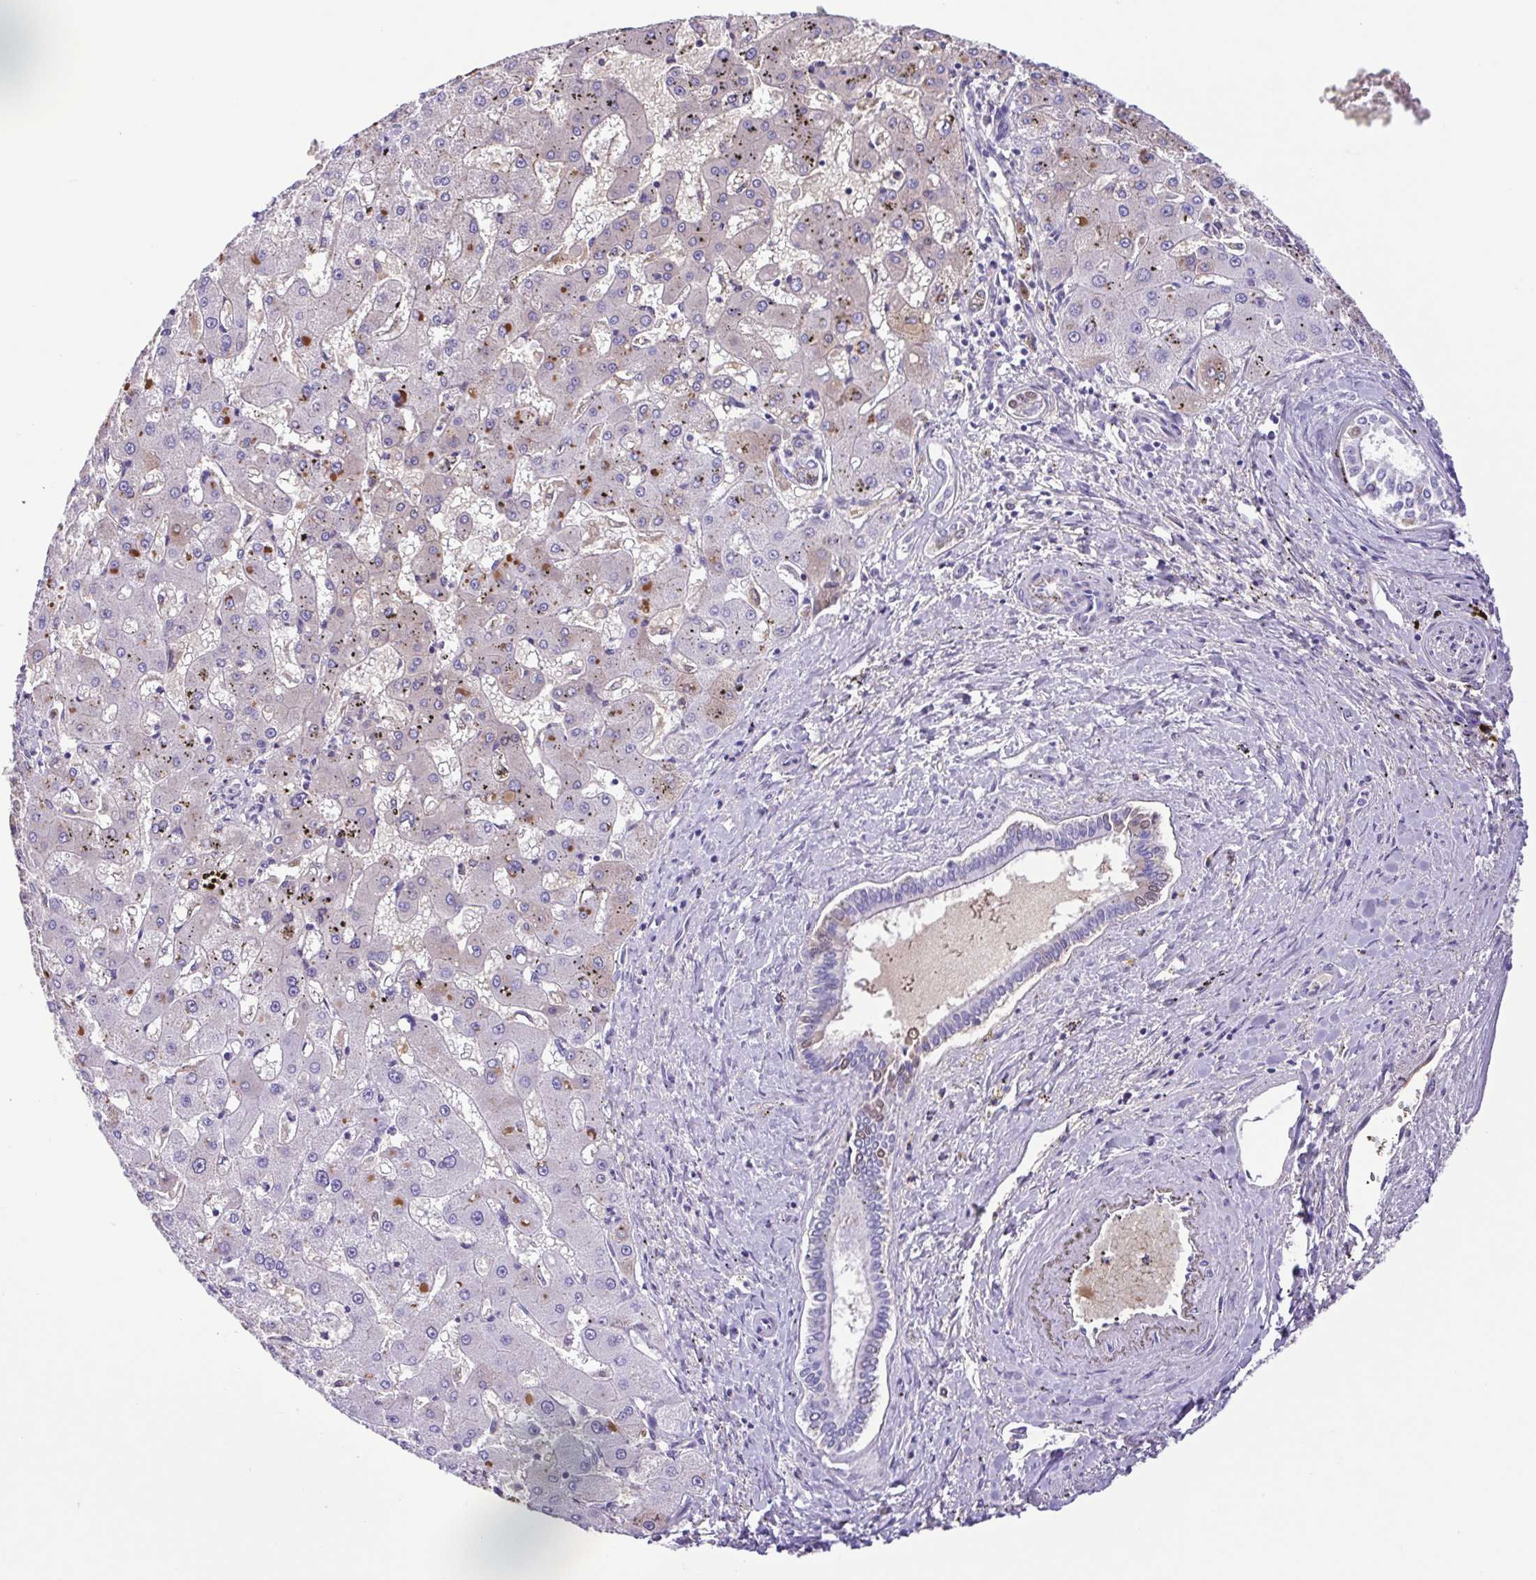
{"staining": {"intensity": "negative", "quantity": "none", "location": "none"}, "tissue": "liver cancer", "cell_type": "Tumor cells", "image_type": "cancer", "snomed": [{"axis": "morphology", "description": "Carcinoma, Hepatocellular, NOS"}, {"axis": "topography", "description": "Liver"}], "caption": "A high-resolution micrograph shows immunohistochemistry staining of liver cancer, which demonstrates no significant staining in tumor cells.", "gene": "IGFL1", "patient": {"sex": "male", "age": 67}}